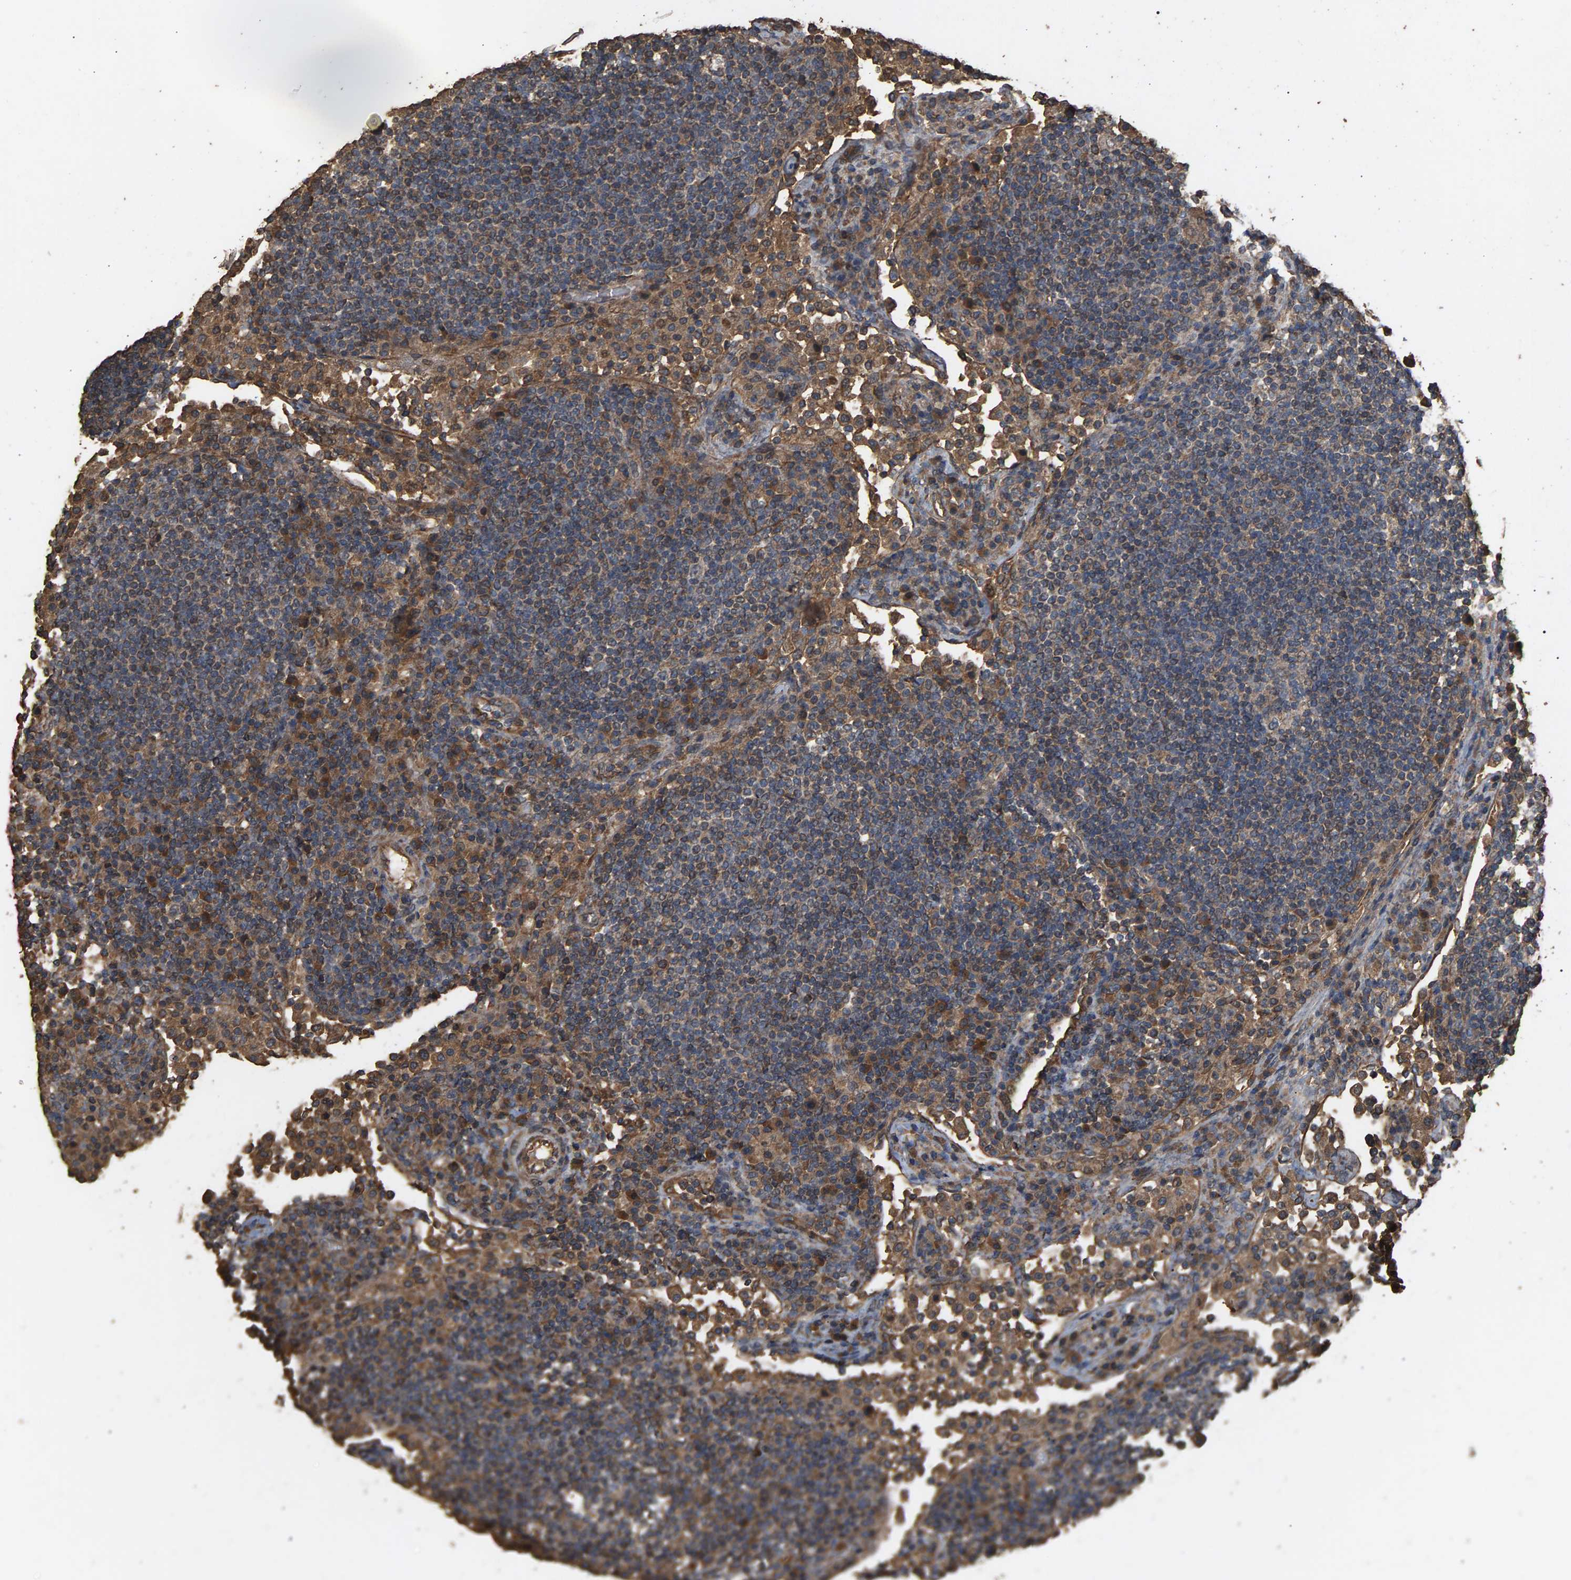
{"staining": {"intensity": "weak", "quantity": "25%-75%", "location": "cytoplasmic/membranous"}, "tissue": "lymph node", "cell_type": "Germinal center cells", "image_type": "normal", "snomed": [{"axis": "morphology", "description": "Normal tissue, NOS"}, {"axis": "topography", "description": "Lymph node"}], "caption": "High-magnification brightfield microscopy of unremarkable lymph node stained with DAB (3,3'-diaminobenzidine) (brown) and counterstained with hematoxylin (blue). germinal center cells exhibit weak cytoplasmic/membranous positivity is appreciated in approximately25%-75% of cells.", "gene": "HTRA3", "patient": {"sex": "female", "age": 53}}